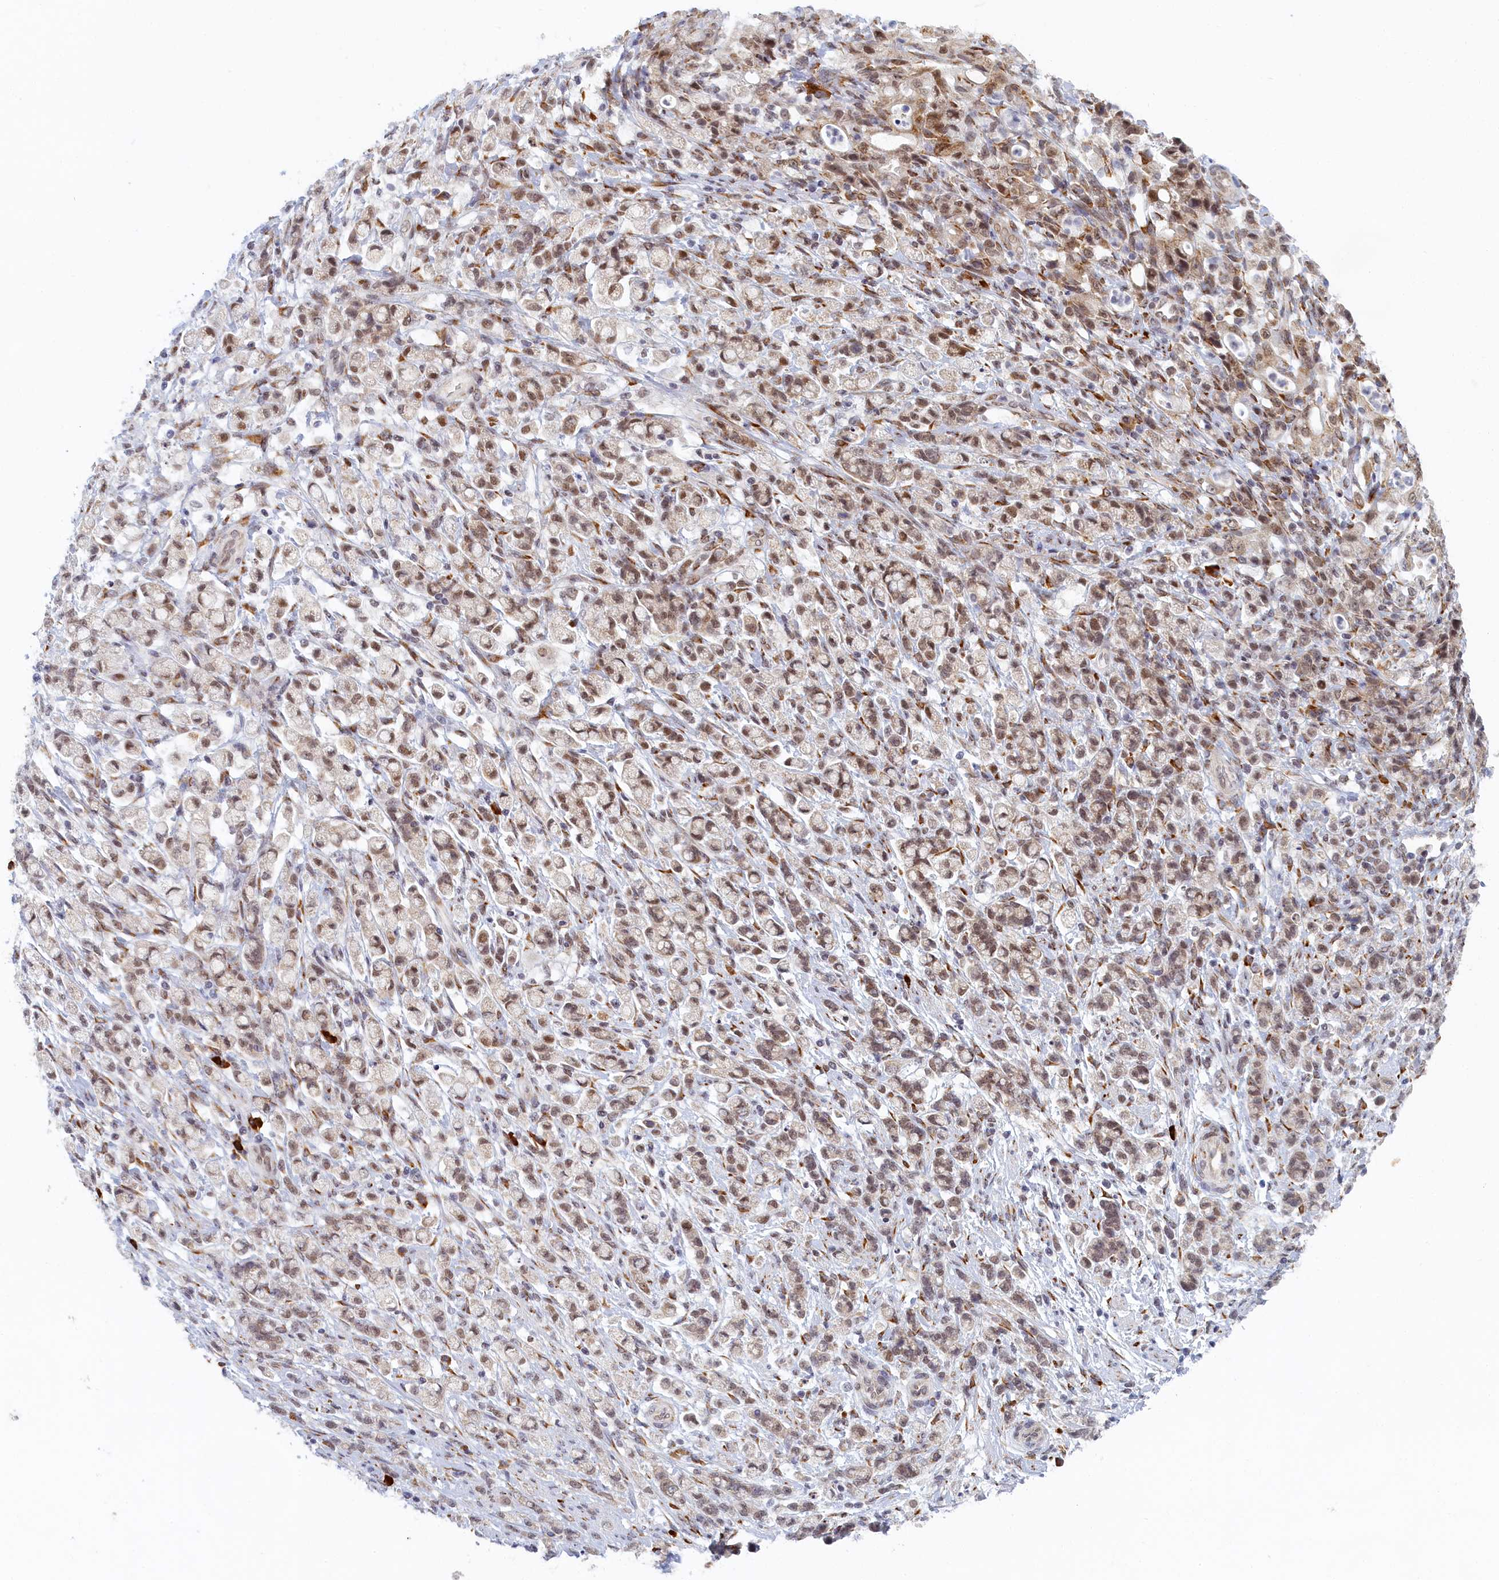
{"staining": {"intensity": "moderate", "quantity": "25%-75%", "location": "cytoplasmic/membranous,nuclear"}, "tissue": "stomach cancer", "cell_type": "Tumor cells", "image_type": "cancer", "snomed": [{"axis": "morphology", "description": "Adenocarcinoma, NOS"}, {"axis": "topography", "description": "Stomach"}], "caption": "Approximately 25%-75% of tumor cells in stomach cancer (adenocarcinoma) display moderate cytoplasmic/membranous and nuclear protein expression as visualized by brown immunohistochemical staining.", "gene": "DNAJC17", "patient": {"sex": "female", "age": 60}}